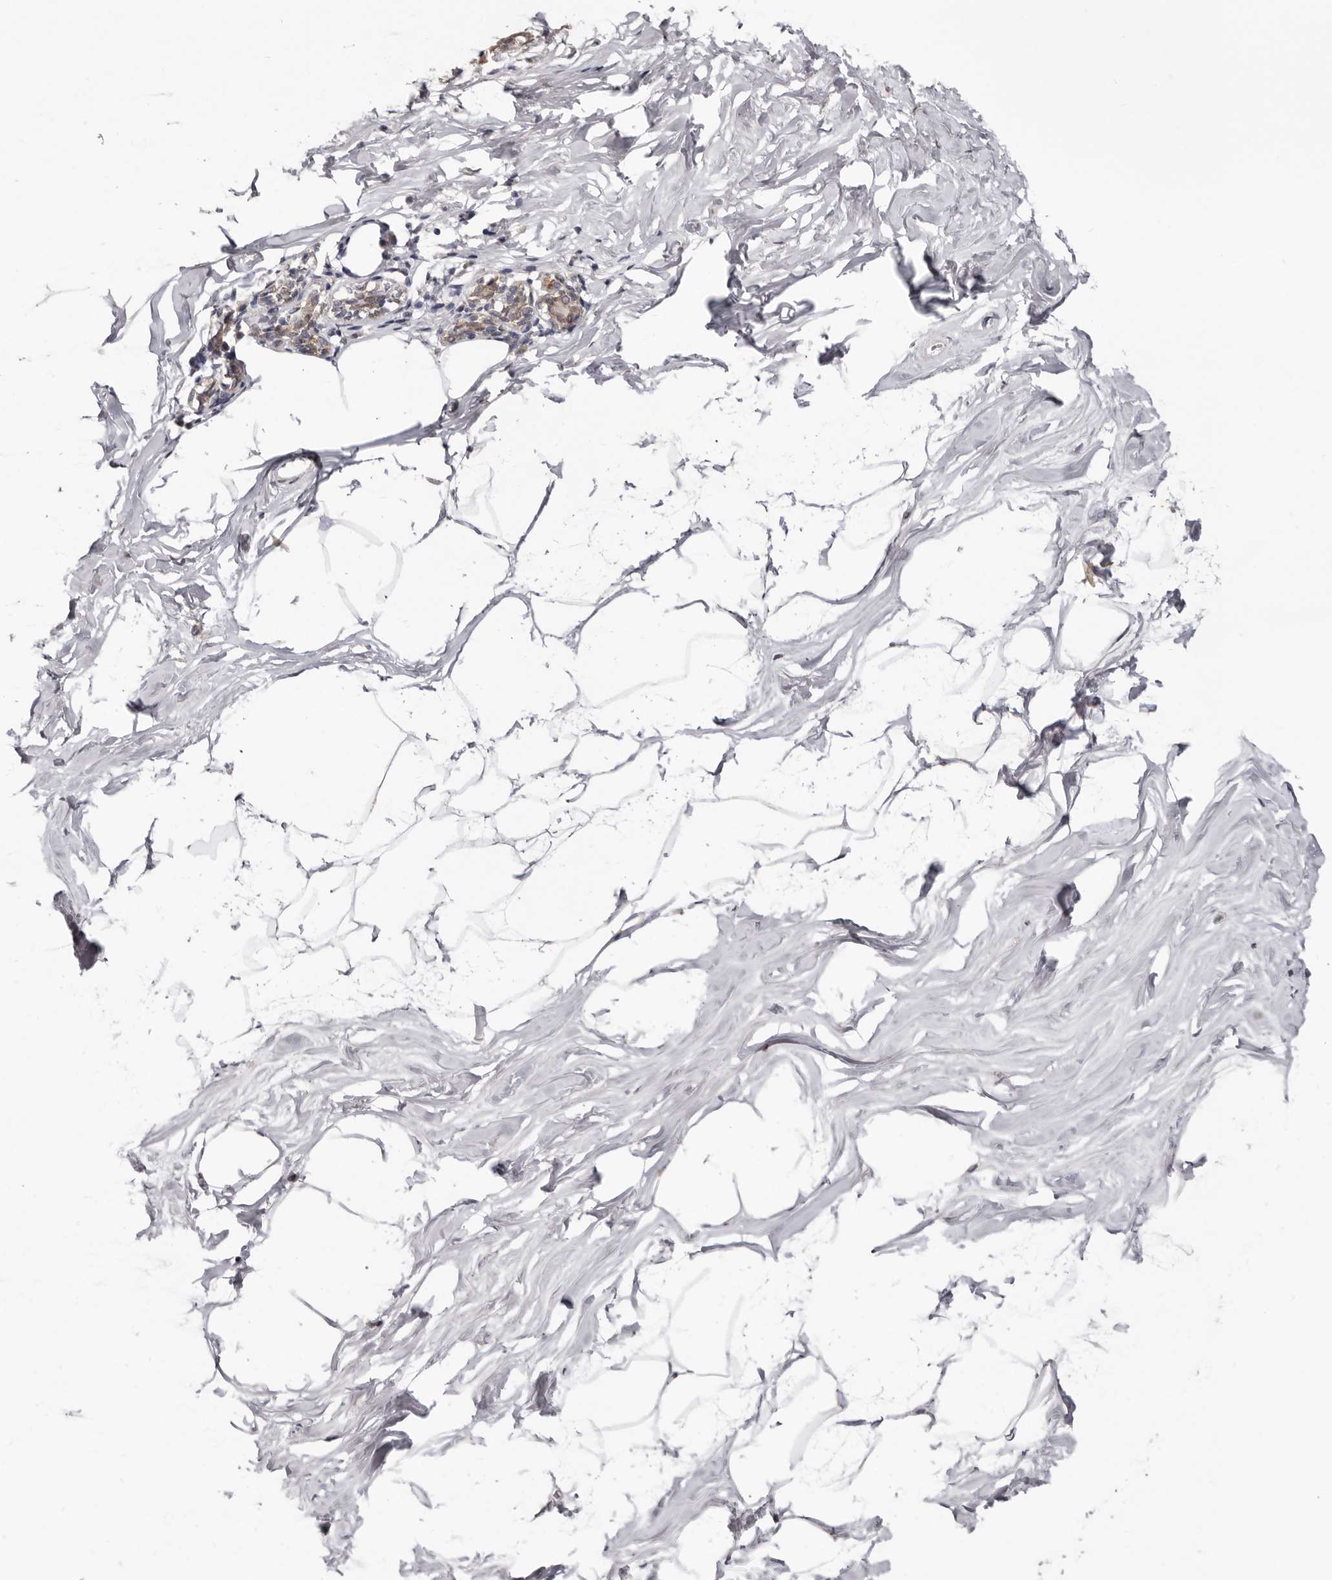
{"staining": {"intensity": "negative", "quantity": "none", "location": "none"}, "tissue": "breast", "cell_type": "Adipocytes", "image_type": "normal", "snomed": [{"axis": "morphology", "description": "Normal tissue, NOS"}, {"axis": "topography", "description": "Breast"}], "caption": "This is an immunohistochemistry (IHC) histopathology image of unremarkable human breast. There is no staining in adipocytes.", "gene": "LINGO2", "patient": {"sex": "female", "age": 62}}